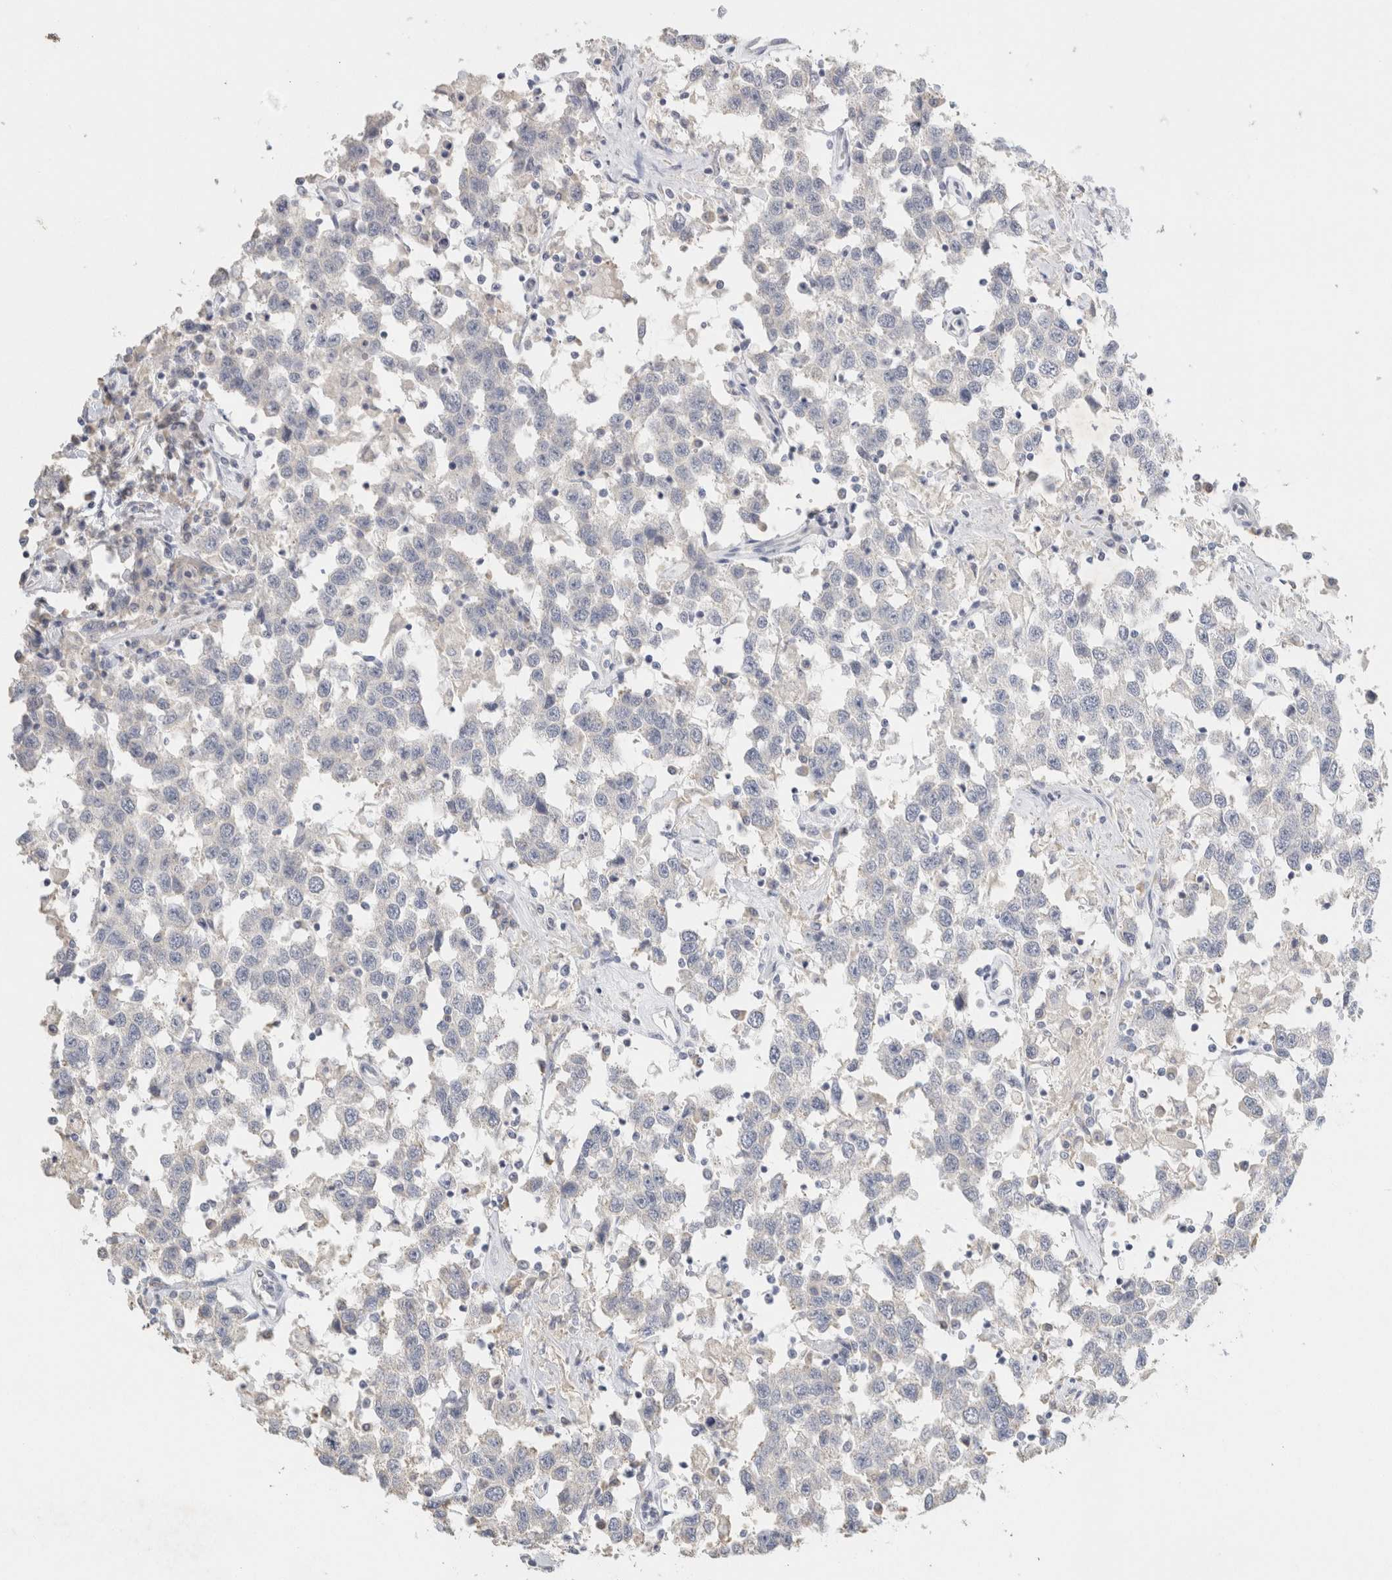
{"staining": {"intensity": "negative", "quantity": "none", "location": "none"}, "tissue": "testis cancer", "cell_type": "Tumor cells", "image_type": "cancer", "snomed": [{"axis": "morphology", "description": "Seminoma, NOS"}, {"axis": "topography", "description": "Testis"}], "caption": "This histopathology image is of testis cancer stained with IHC to label a protein in brown with the nuclei are counter-stained blue. There is no positivity in tumor cells.", "gene": "NEFM", "patient": {"sex": "male", "age": 41}}